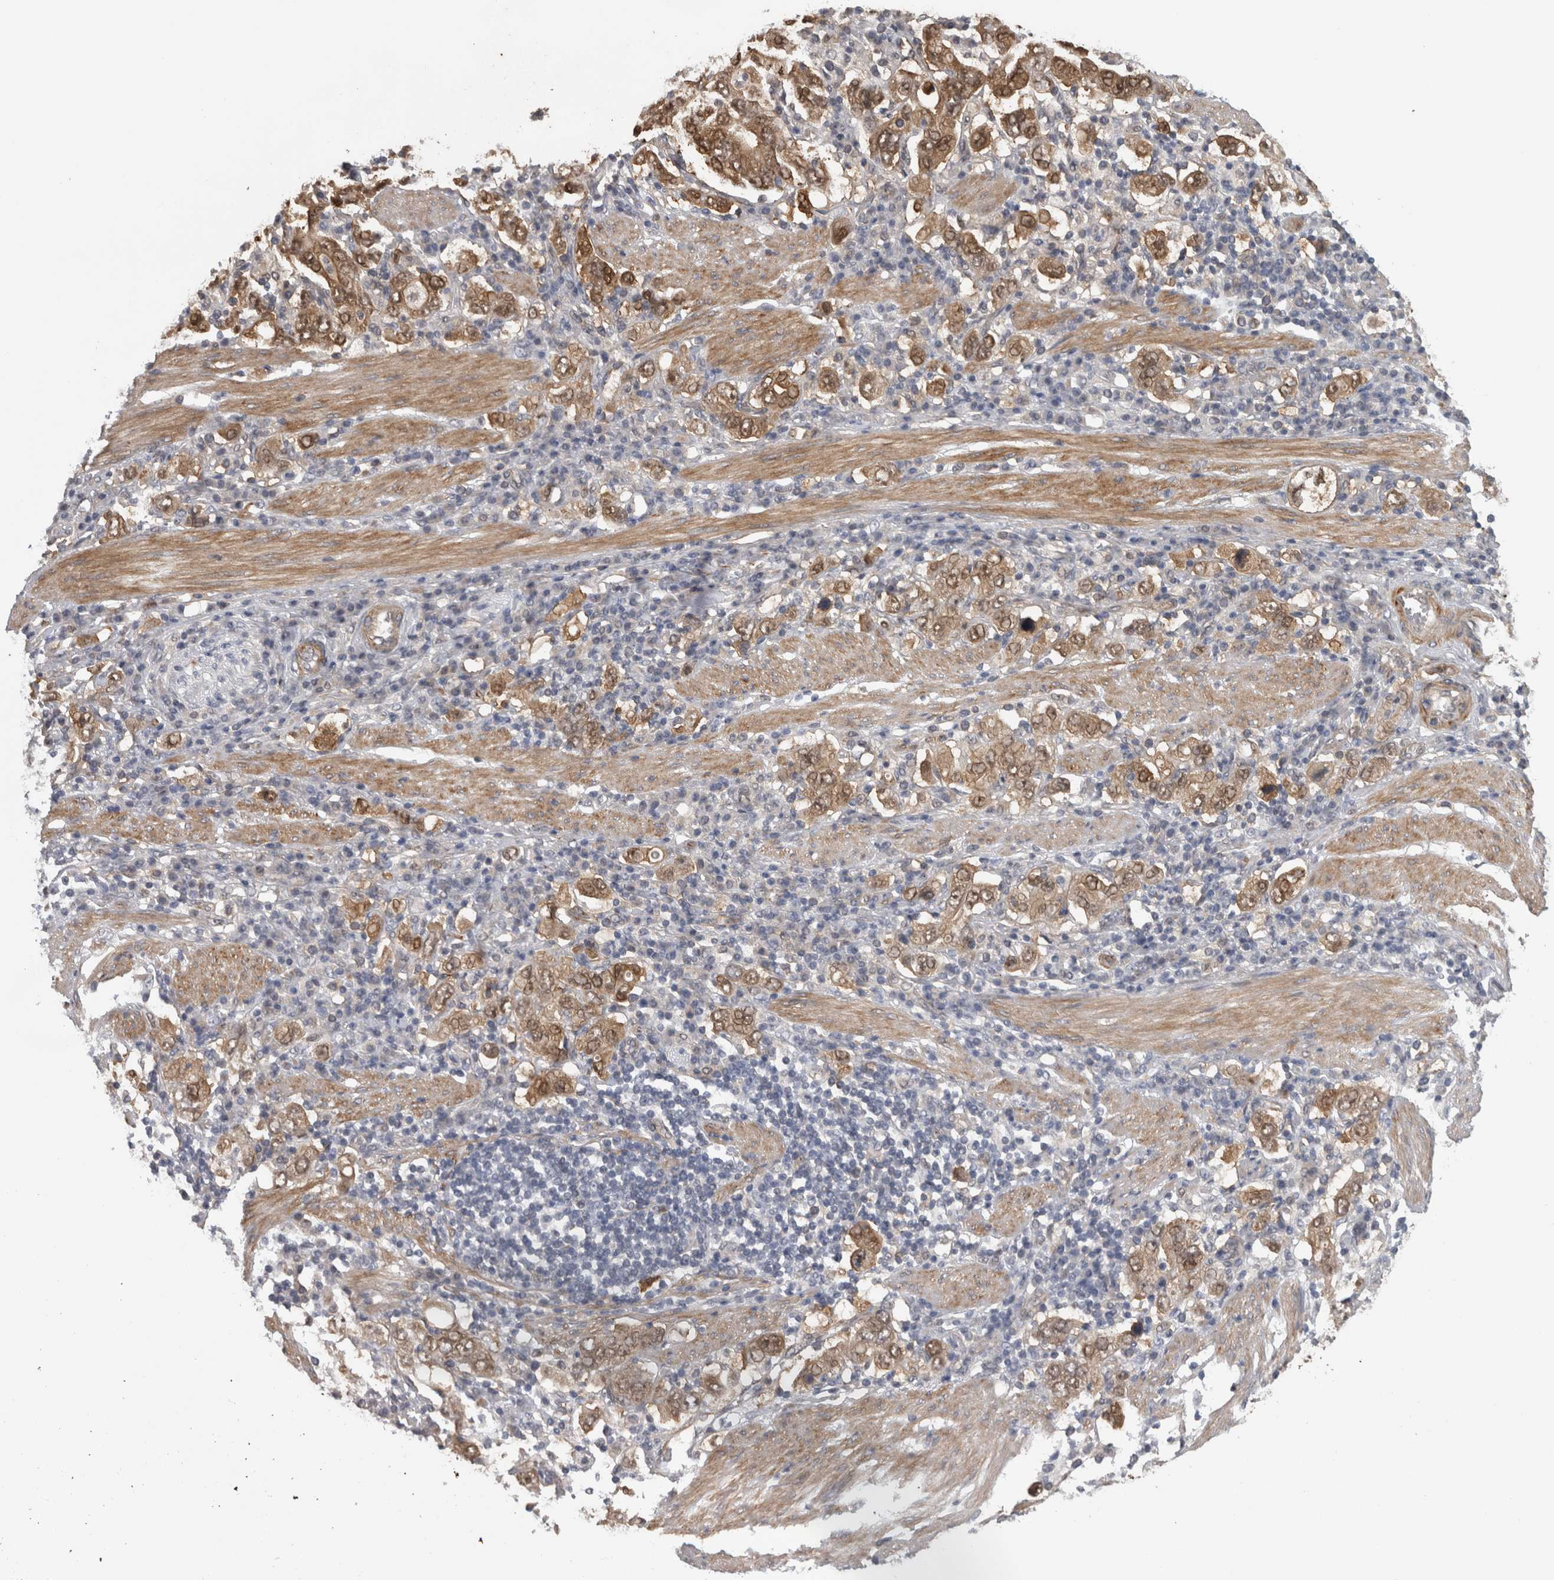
{"staining": {"intensity": "moderate", "quantity": ">75%", "location": "cytoplasmic/membranous,nuclear"}, "tissue": "stomach cancer", "cell_type": "Tumor cells", "image_type": "cancer", "snomed": [{"axis": "morphology", "description": "Adenocarcinoma, NOS"}, {"axis": "topography", "description": "Stomach, upper"}], "caption": "The immunohistochemical stain shows moderate cytoplasmic/membranous and nuclear expression in tumor cells of stomach adenocarcinoma tissue.", "gene": "NAPRT", "patient": {"sex": "male", "age": 62}}